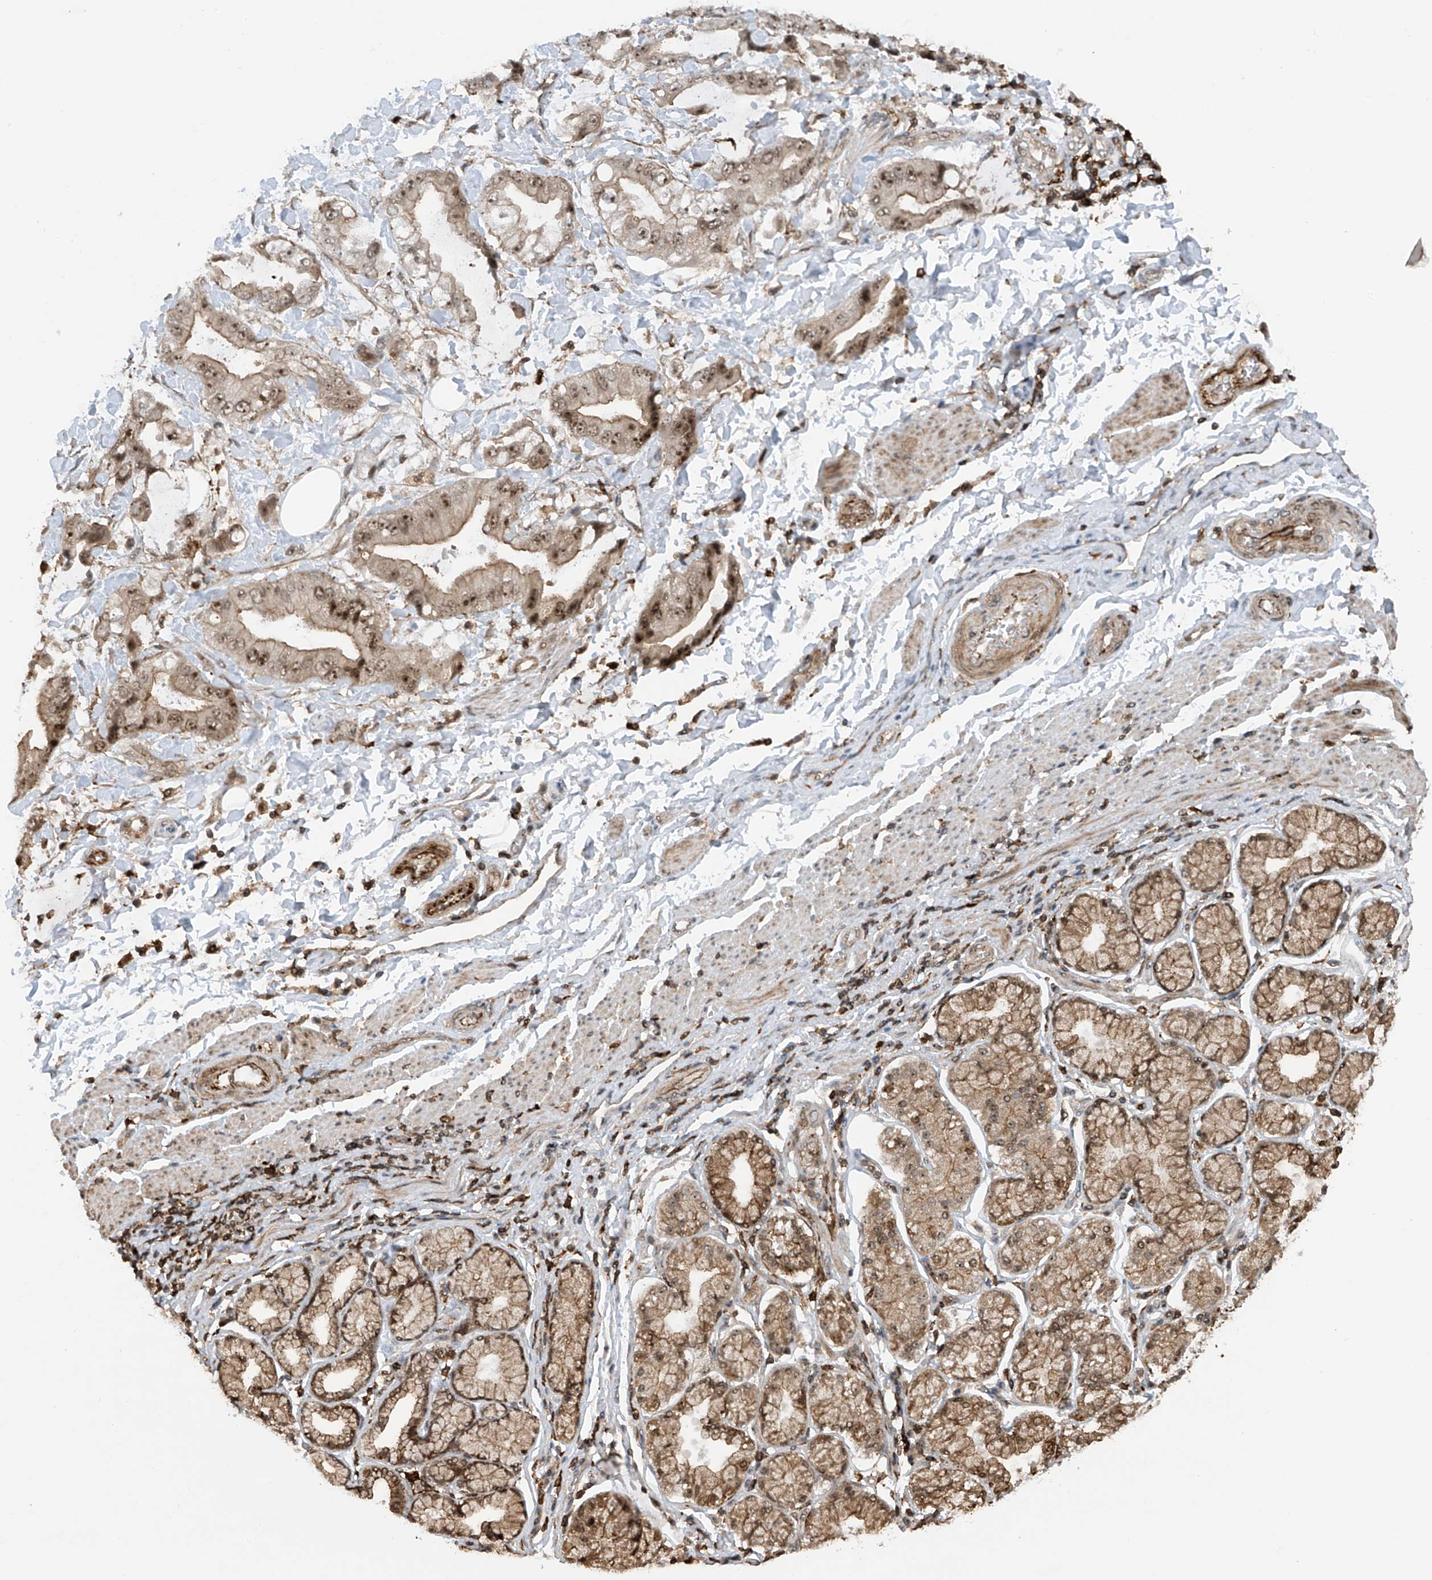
{"staining": {"intensity": "moderate", "quantity": ">75%", "location": "cytoplasmic/membranous,nuclear"}, "tissue": "stomach cancer", "cell_type": "Tumor cells", "image_type": "cancer", "snomed": [{"axis": "morphology", "description": "Adenocarcinoma, NOS"}, {"axis": "topography", "description": "Stomach"}], "caption": "Adenocarcinoma (stomach) was stained to show a protein in brown. There is medium levels of moderate cytoplasmic/membranous and nuclear positivity in approximately >75% of tumor cells. (IHC, brightfield microscopy, high magnification).", "gene": "REPIN1", "patient": {"sex": "male", "age": 62}}